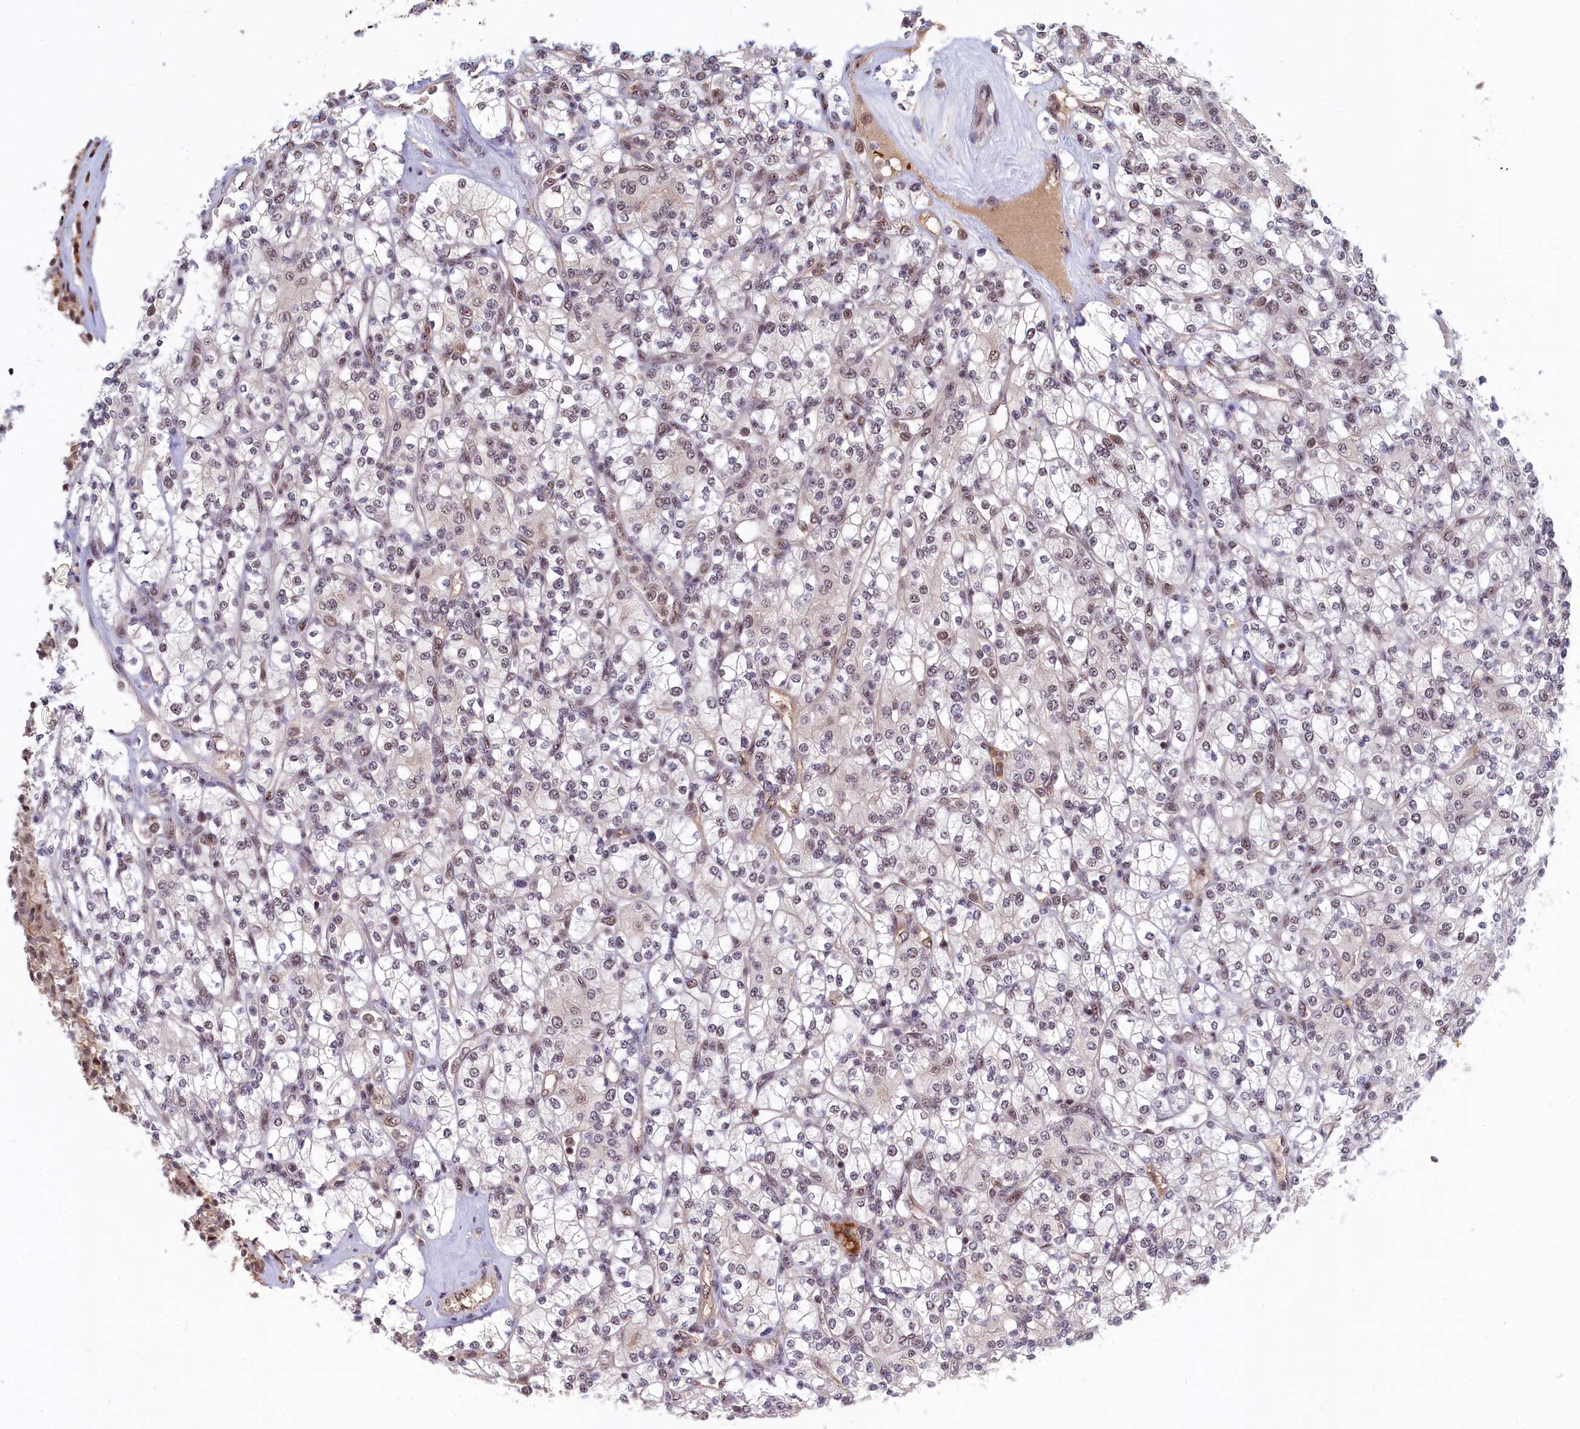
{"staining": {"intensity": "moderate", "quantity": "25%-75%", "location": "nuclear"}, "tissue": "renal cancer", "cell_type": "Tumor cells", "image_type": "cancer", "snomed": [{"axis": "morphology", "description": "Adenocarcinoma, NOS"}, {"axis": "topography", "description": "Kidney"}], "caption": "Immunohistochemical staining of human renal adenocarcinoma demonstrates moderate nuclear protein staining in about 25%-75% of tumor cells.", "gene": "TAB1", "patient": {"sex": "male", "age": 77}}